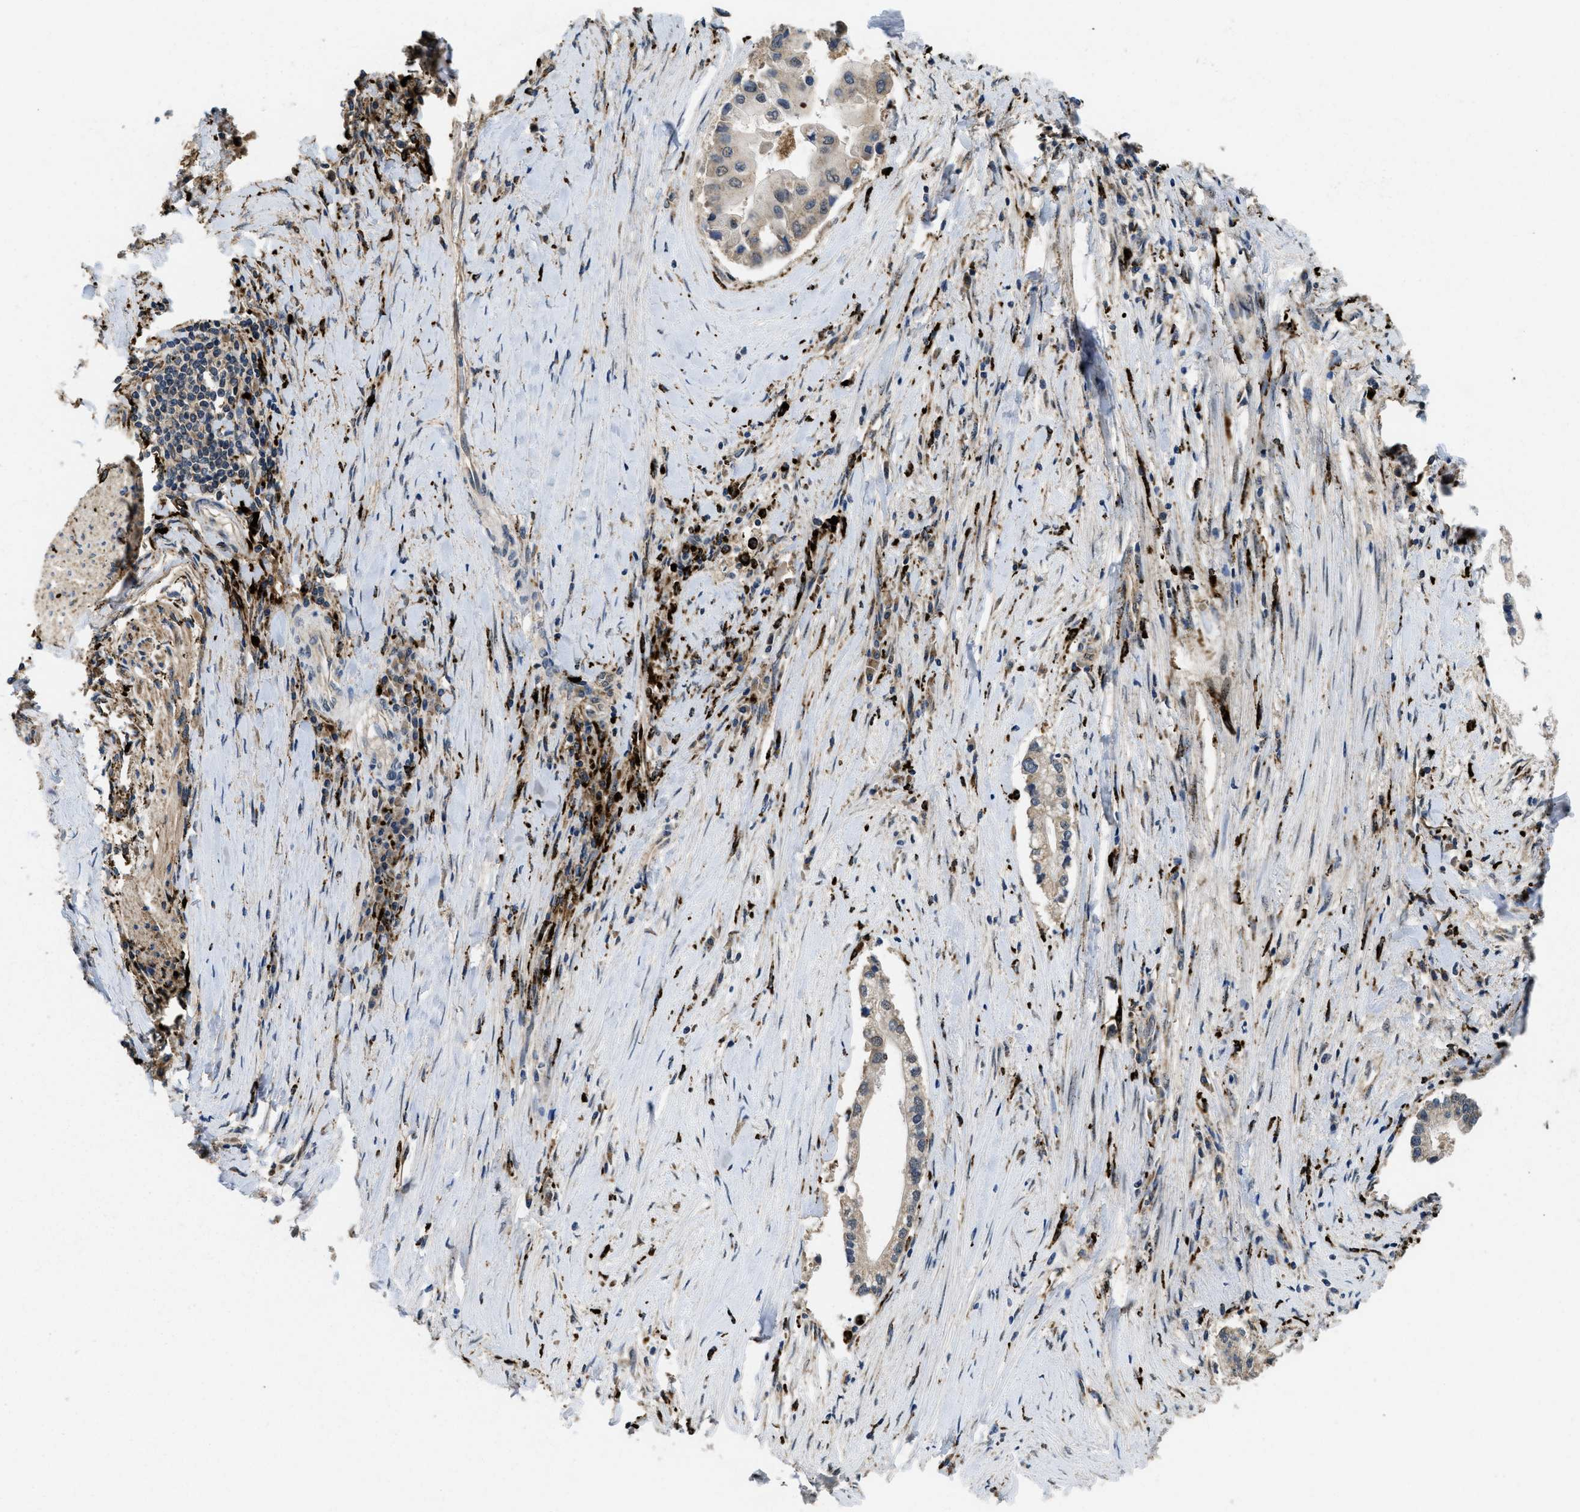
{"staining": {"intensity": "weak", "quantity": "<25%", "location": "cytoplasmic/membranous"}, "tissue": "liver cancer", "cell_type": "Tumor cells", "image_type": "cancer", "snomed": [{"axis": "morphology", "description": "Cholangiocarcinoma"}, {"axis": "topography", "description": "Liver"}], "caption": "Immunohistochemistry of liver cancer reveals no staining in tumor cells. Nuclei are stained in blue.", "gene": "BMPR2", "patient": {"sex": "male", "age": 50}}